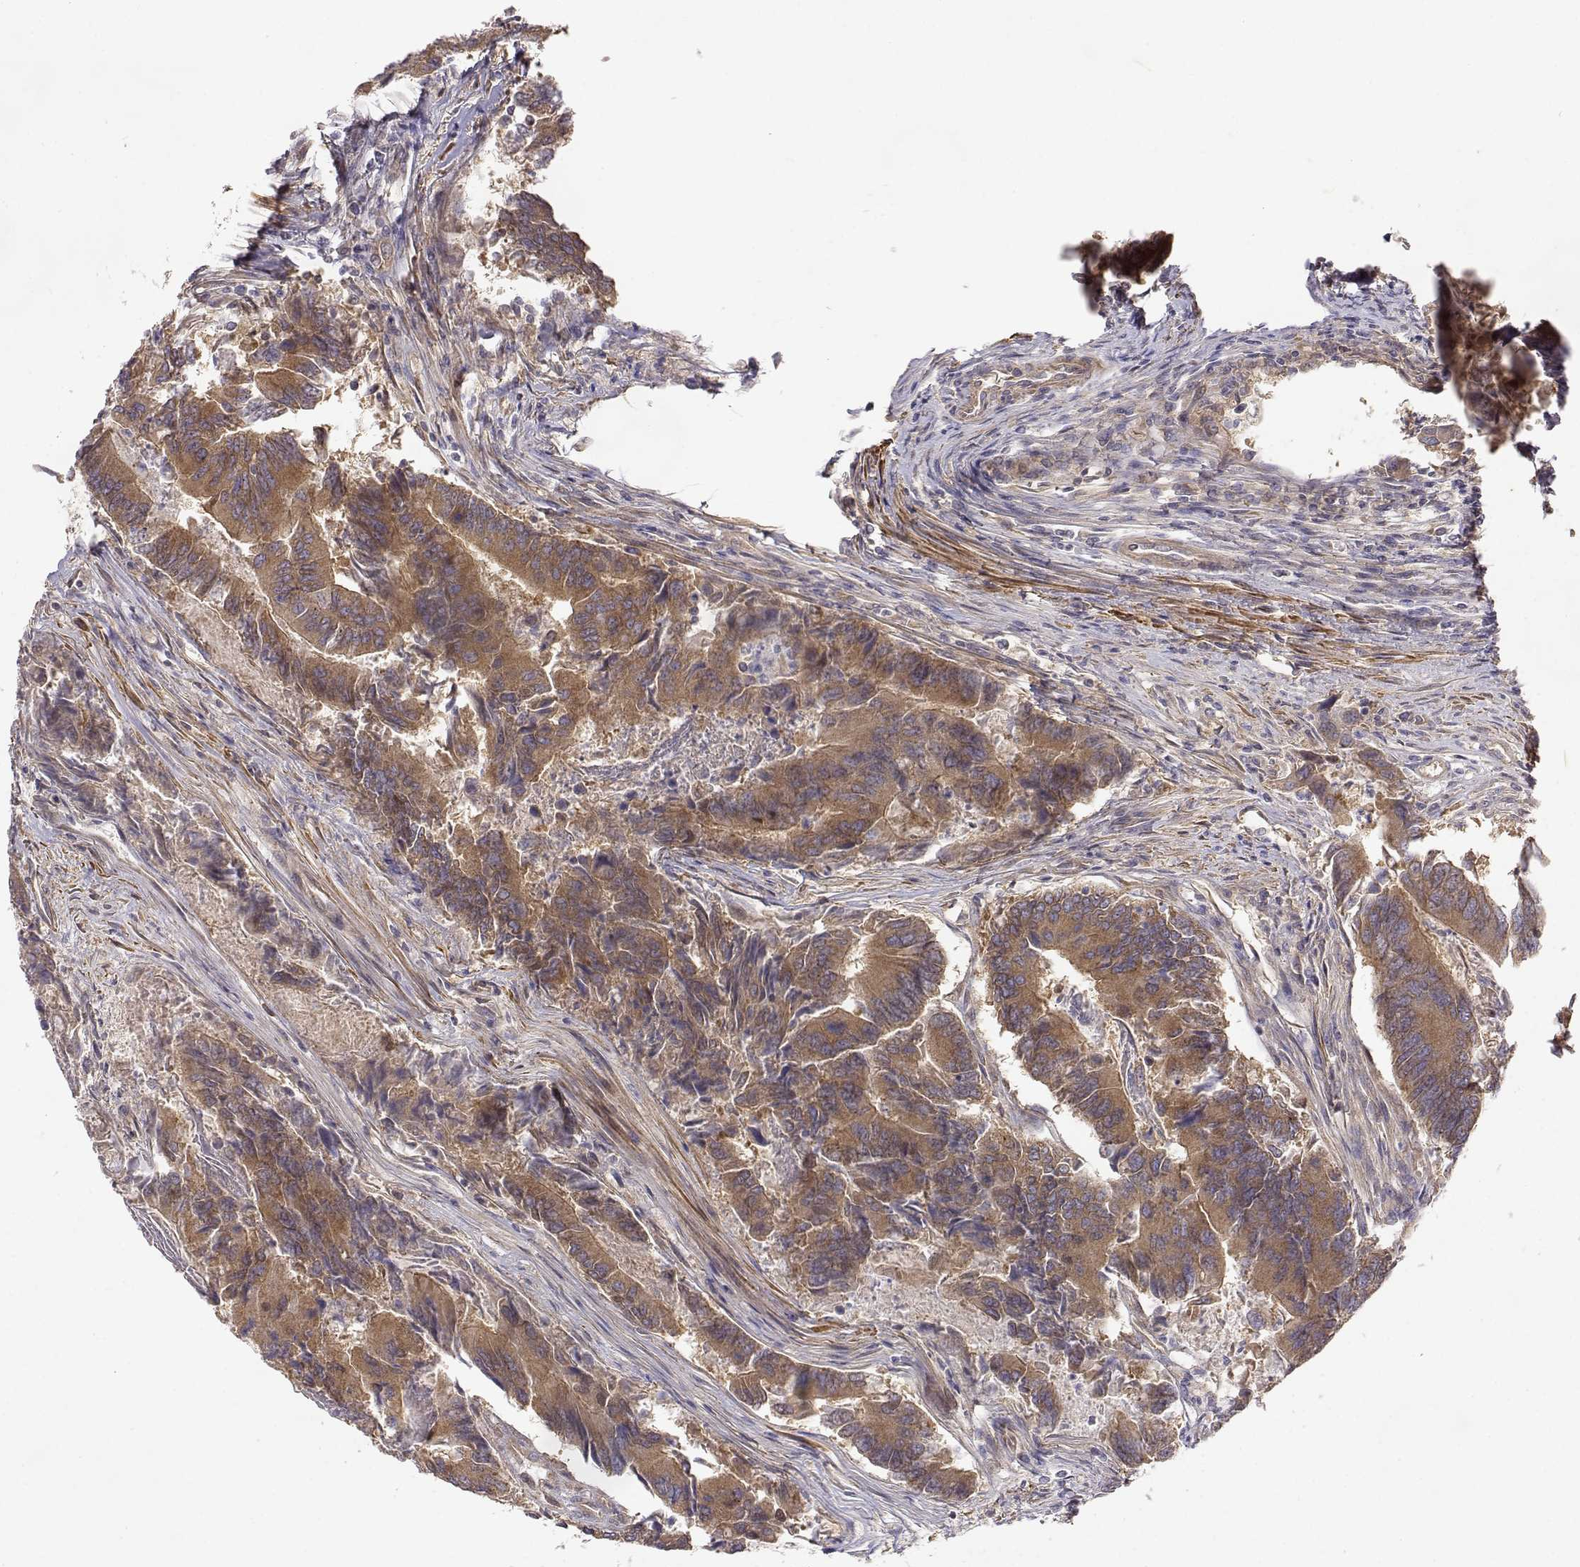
{"staining": {"intensity": "moderate", "quantity": ">75%", "location": "cytoplasmic/membranous"}, "tissue": "colorectal cancer", "cell_type": "Tumor cells", "image_type": "cancer", "snomed": [{"axis": "morphology", "description": "Adenocarcinoma, NOS"}, {"axis": "topography", "description": "Colon"}], "caption": "Protein staining shows moderate cytoplasmic/membranous positivity in about >75% of tumor cells in adenocarcinoma (colorectal). Ihc stains the protein of interest in brown and the nuclei are stained blue.", "gene": "PAIP1", "patient": {"sex": "female", "age": 67}}